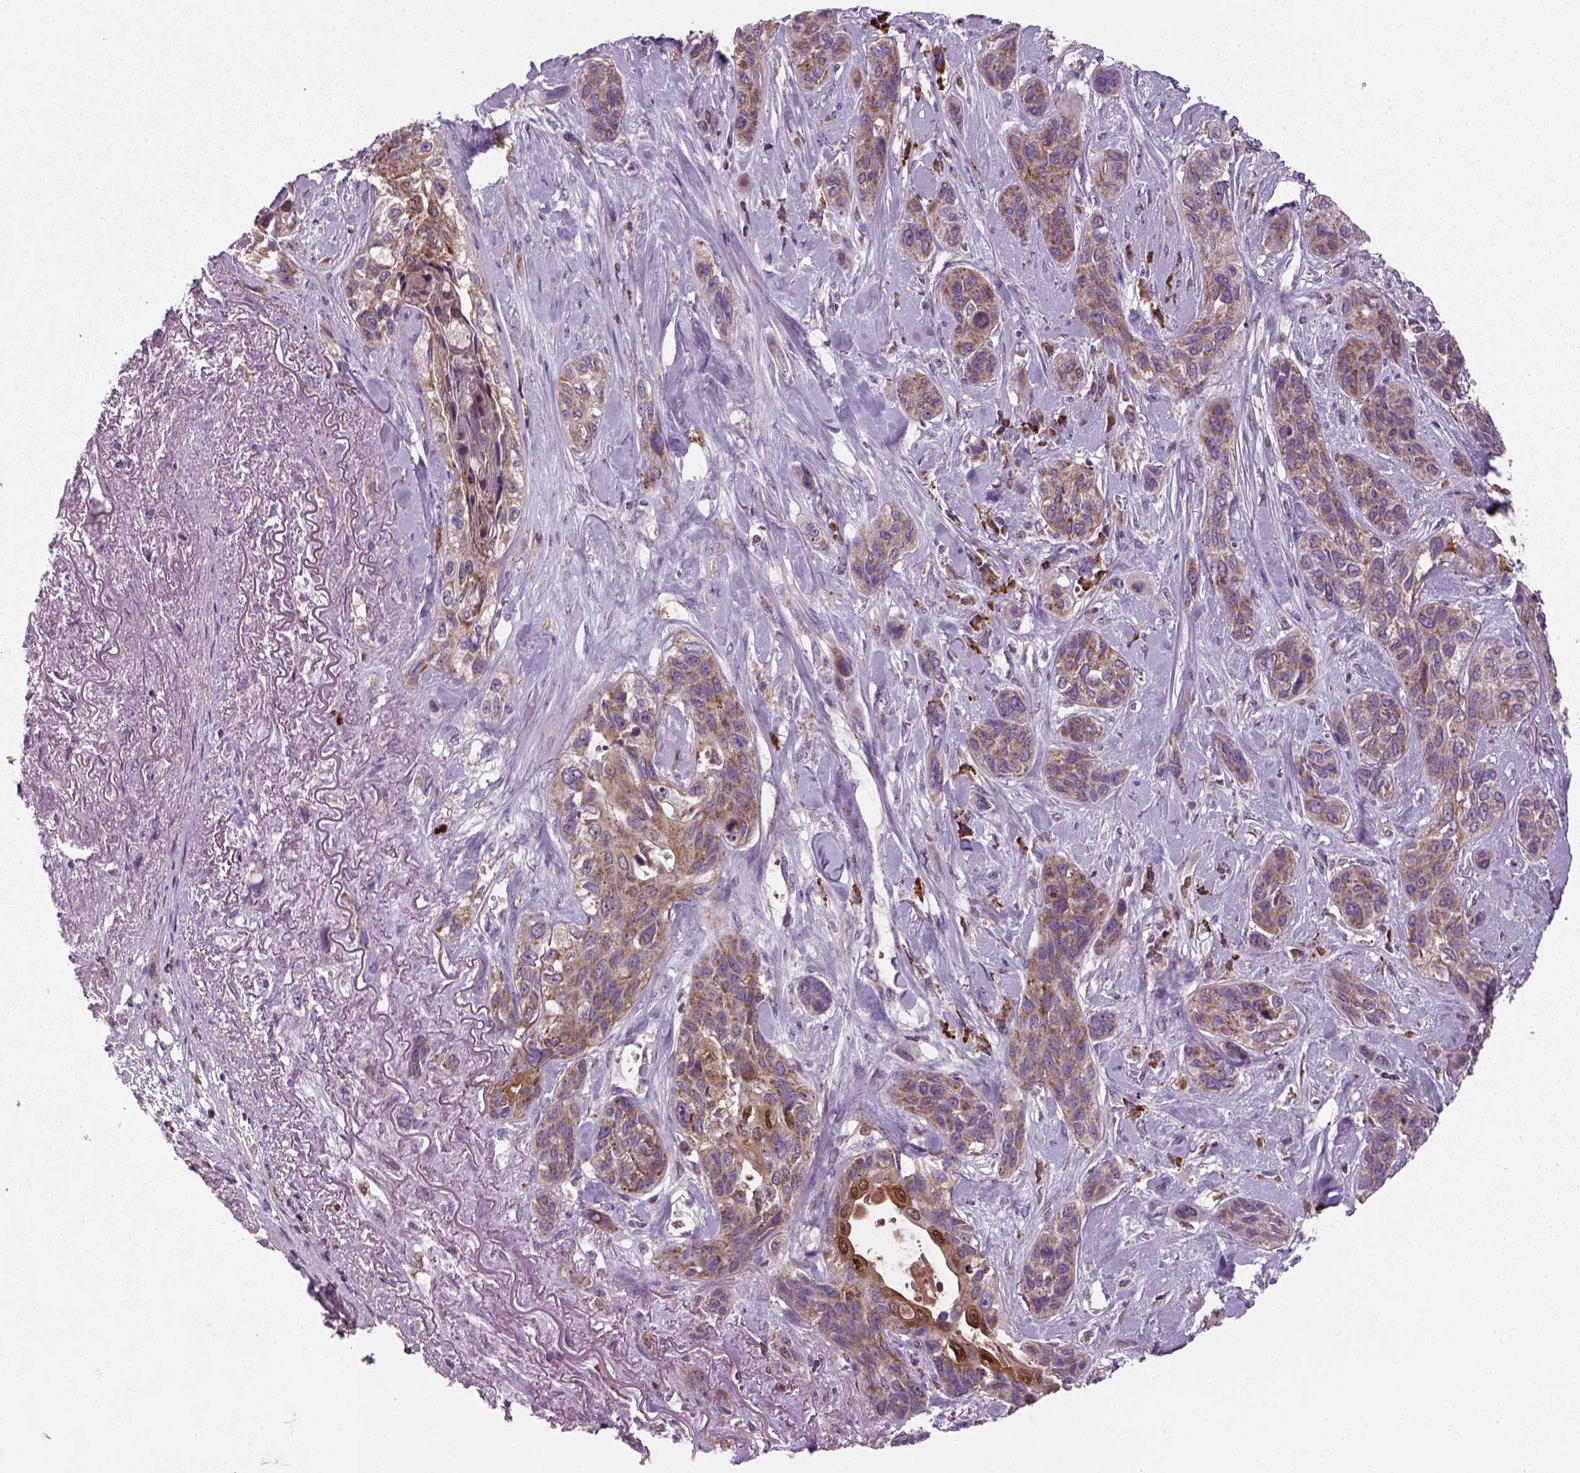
{"staining": {"intensity": "moderate", "quantity": ">75%", "location": "cytoplasmic/membranous"}, "tissue": "lung cancer", "cell_type": "Tumor cells", "image_type": "cancer", "snomed": [{"axis": "morphology", "description": "Squamous cell carcinoma, NOS"}, {"axis": "topography", "description": "Lung"}], "caption": "Lung cancer (squamous cell carcinoma) was stained to show a protein in brown. There is medium levels of moderate cytoplasmic/membranous expression in about >75% of tumor cells.", "gene": "NUDT16L1", "patient": {"sex": "female", "age": 70}}